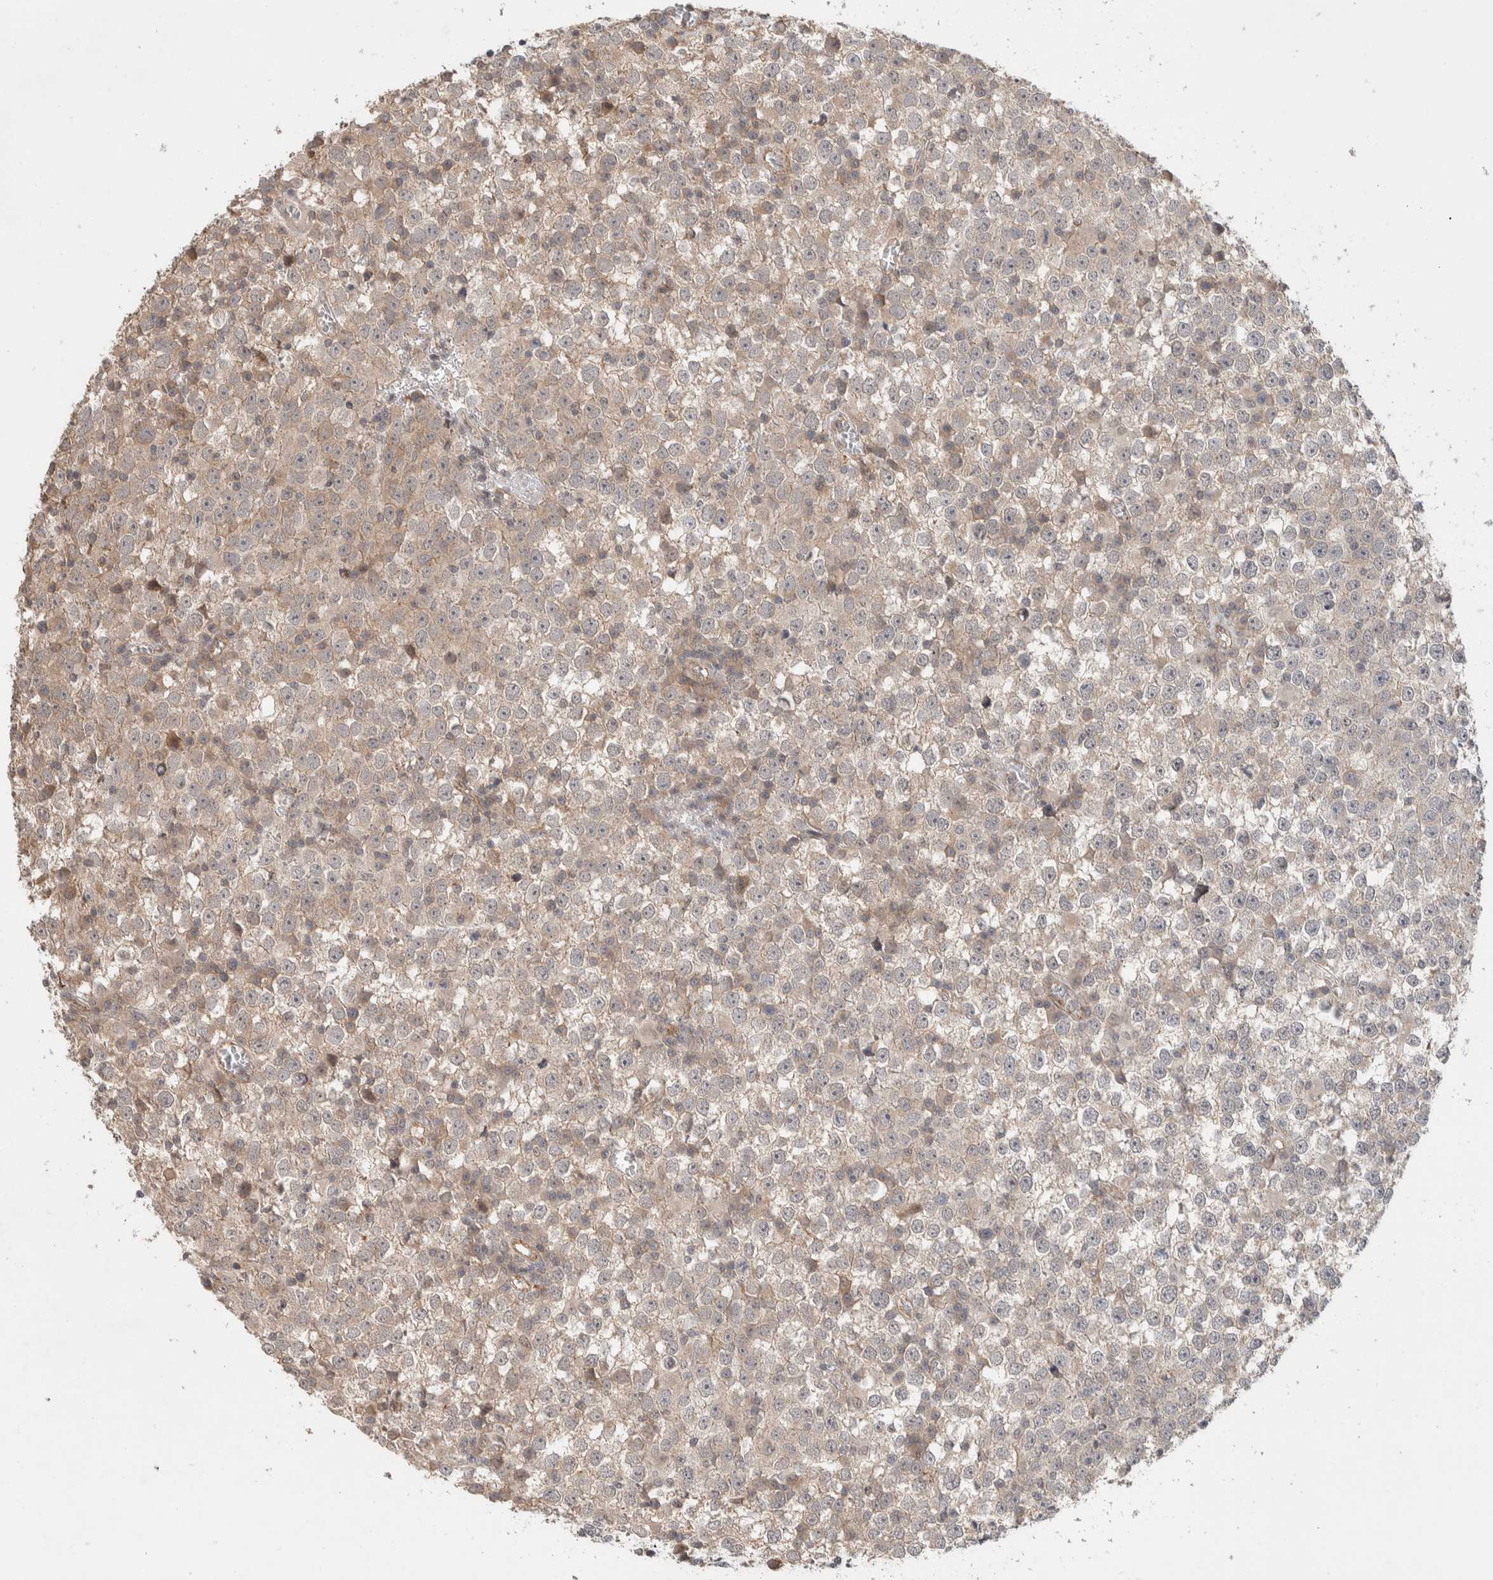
{"staining": {"intensity": "weak", "quantity": "<25%", "location": "cytoplasmic/membranous"}, "tissue": "testis cancer", "cell_type": "Tumor cells", "image_type": "cancer", "snomed": [{"axis": "morphology", "description": "Seminoma, NOS"}, {"axis": "topography", "description": "Testis"}], "caption": "Tumor cells show no significant protein staining in testis seminoma.", "gene": "DEPTOR", "patient": {"sex": "male", "age": 65}}